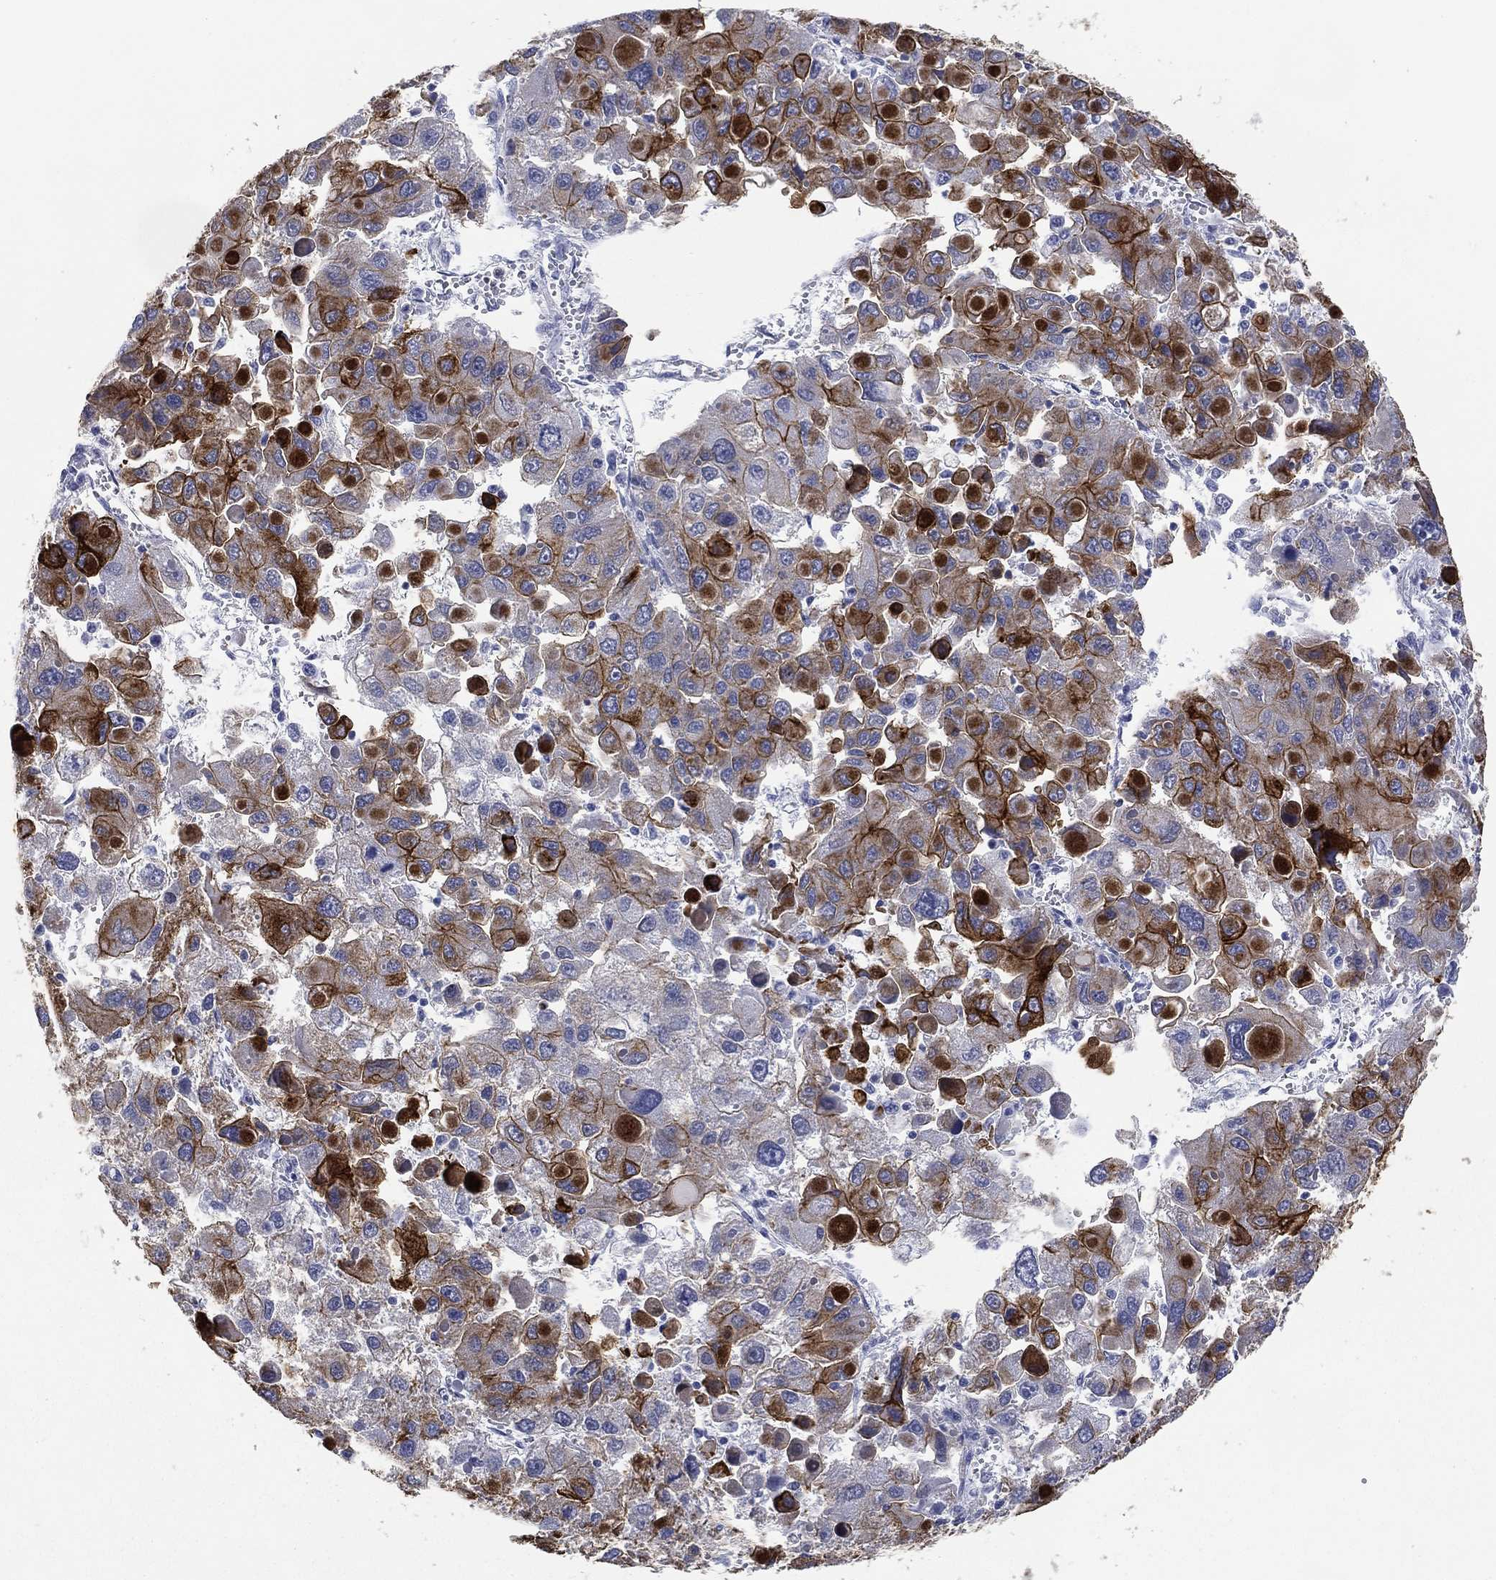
{"staining": {"intensity": "strong", "quantity": "25%-75%", "location": "cytoplasmic/membranous"}, "tissue": "liver cancer", "cell_type": "Tumor cells", "image_type": "cancer", "snomed": [{"axis": "morphology", "description": "Carcinoma, Hepatocellular, NOS"}, {"axis": "topography", "description": "Liver"}], "caption": "Approximately 25%-75% of tumor cells in human liver cancer demonstrate strong cytoplasmic/membranous protein expression as visualized by brown immunohistochemical staining.", "gene": "KRT7", "patient": {"sex": "female", "age": 41}}